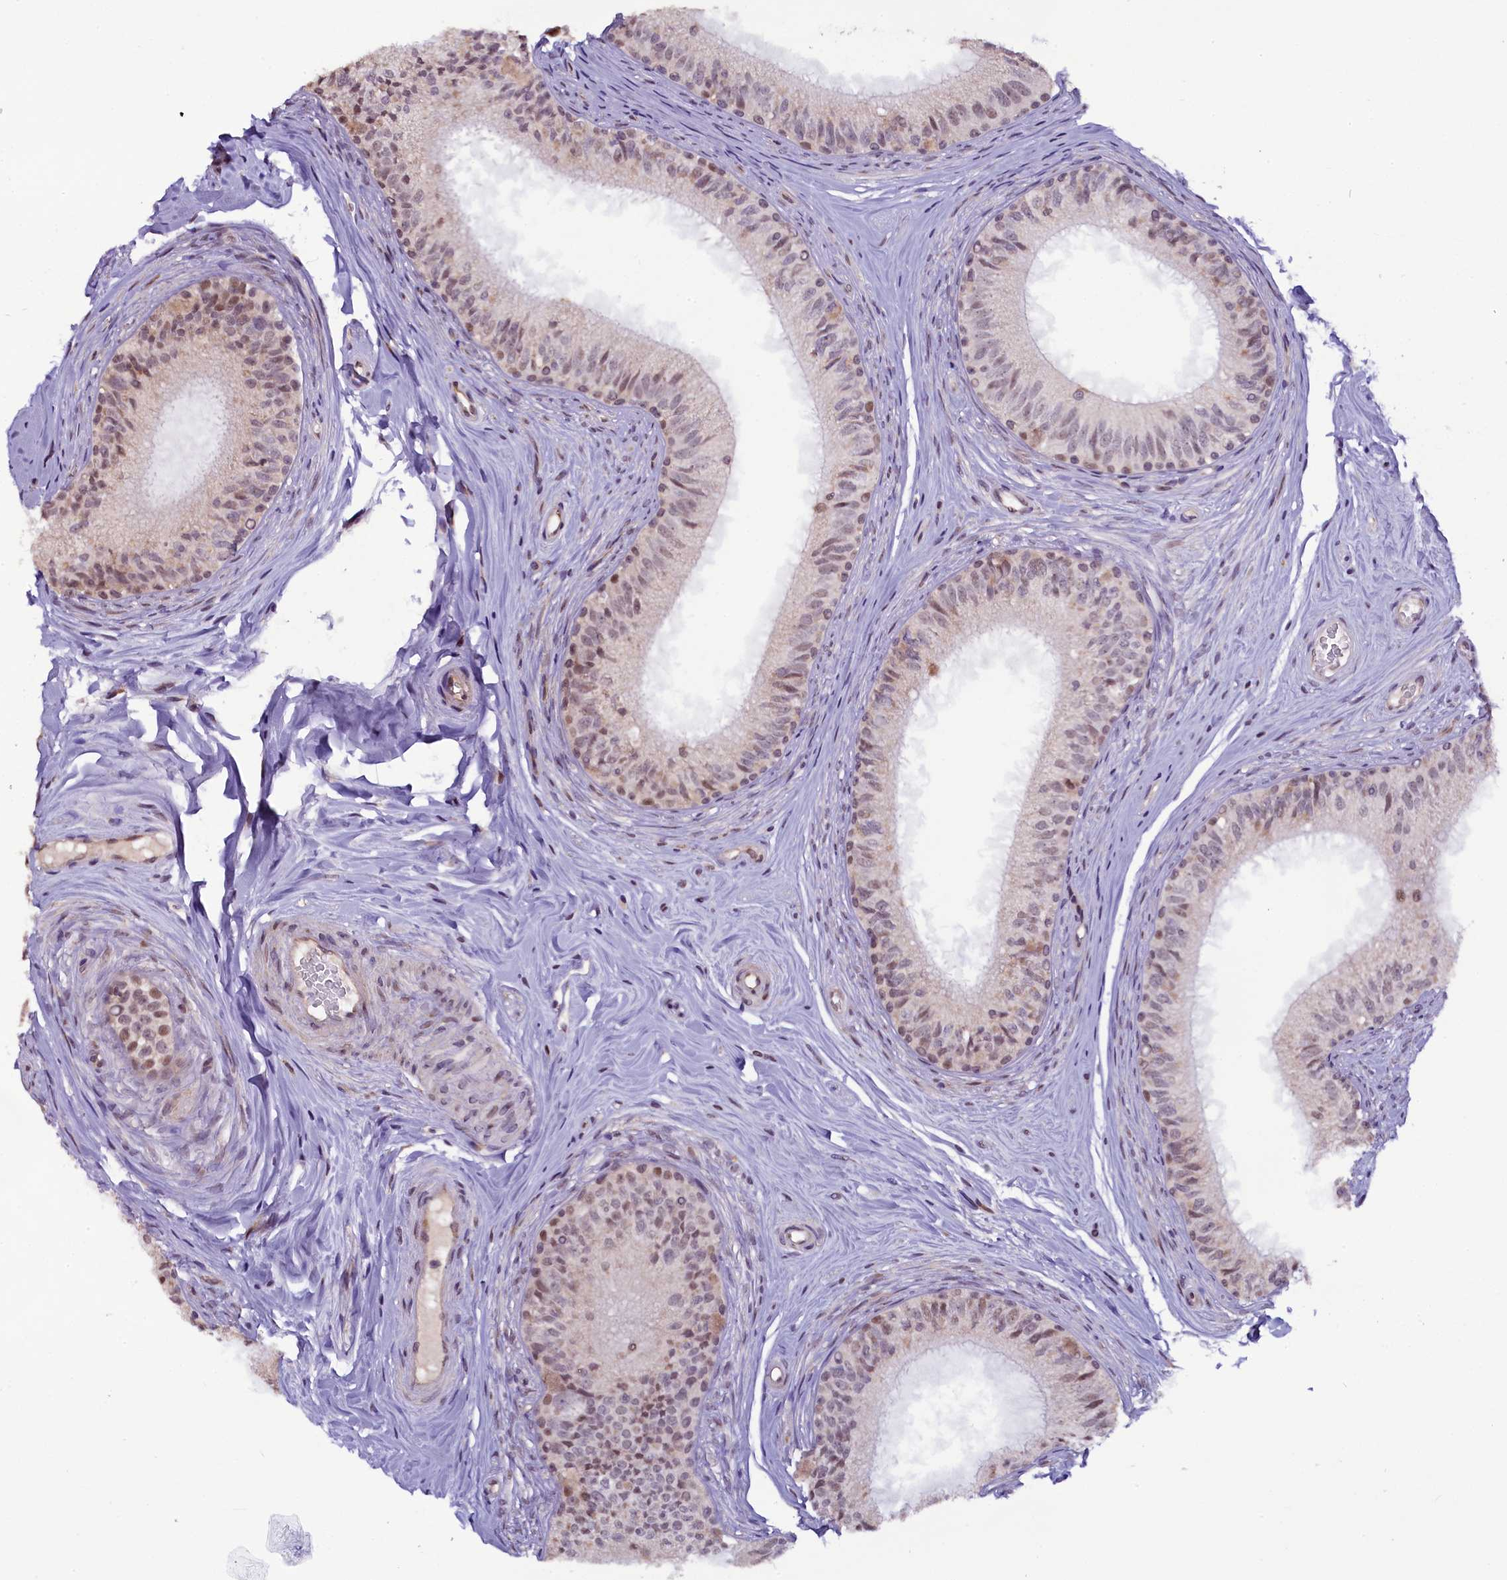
{"staining": {"intensity": "moderate", "quantity": "25%-75%", "location": "nuclear"}, "tissue": "epididymis", "cell_type": "Glandular cells", "image_type": "normal", "snomed": [{"axis": "morphology", "description": "Normal tissue, NOS"}, {"axis": "topography", "description": "Epididymis"}], "caption": "DAB immunohistochemical staining of normal epididymis demonstrates moderate nuclear protein positivity in approximately 25%-75% of glandular cells.", "gene": "RPUSD2", "patient": {"sex": "male", "age": 33}}